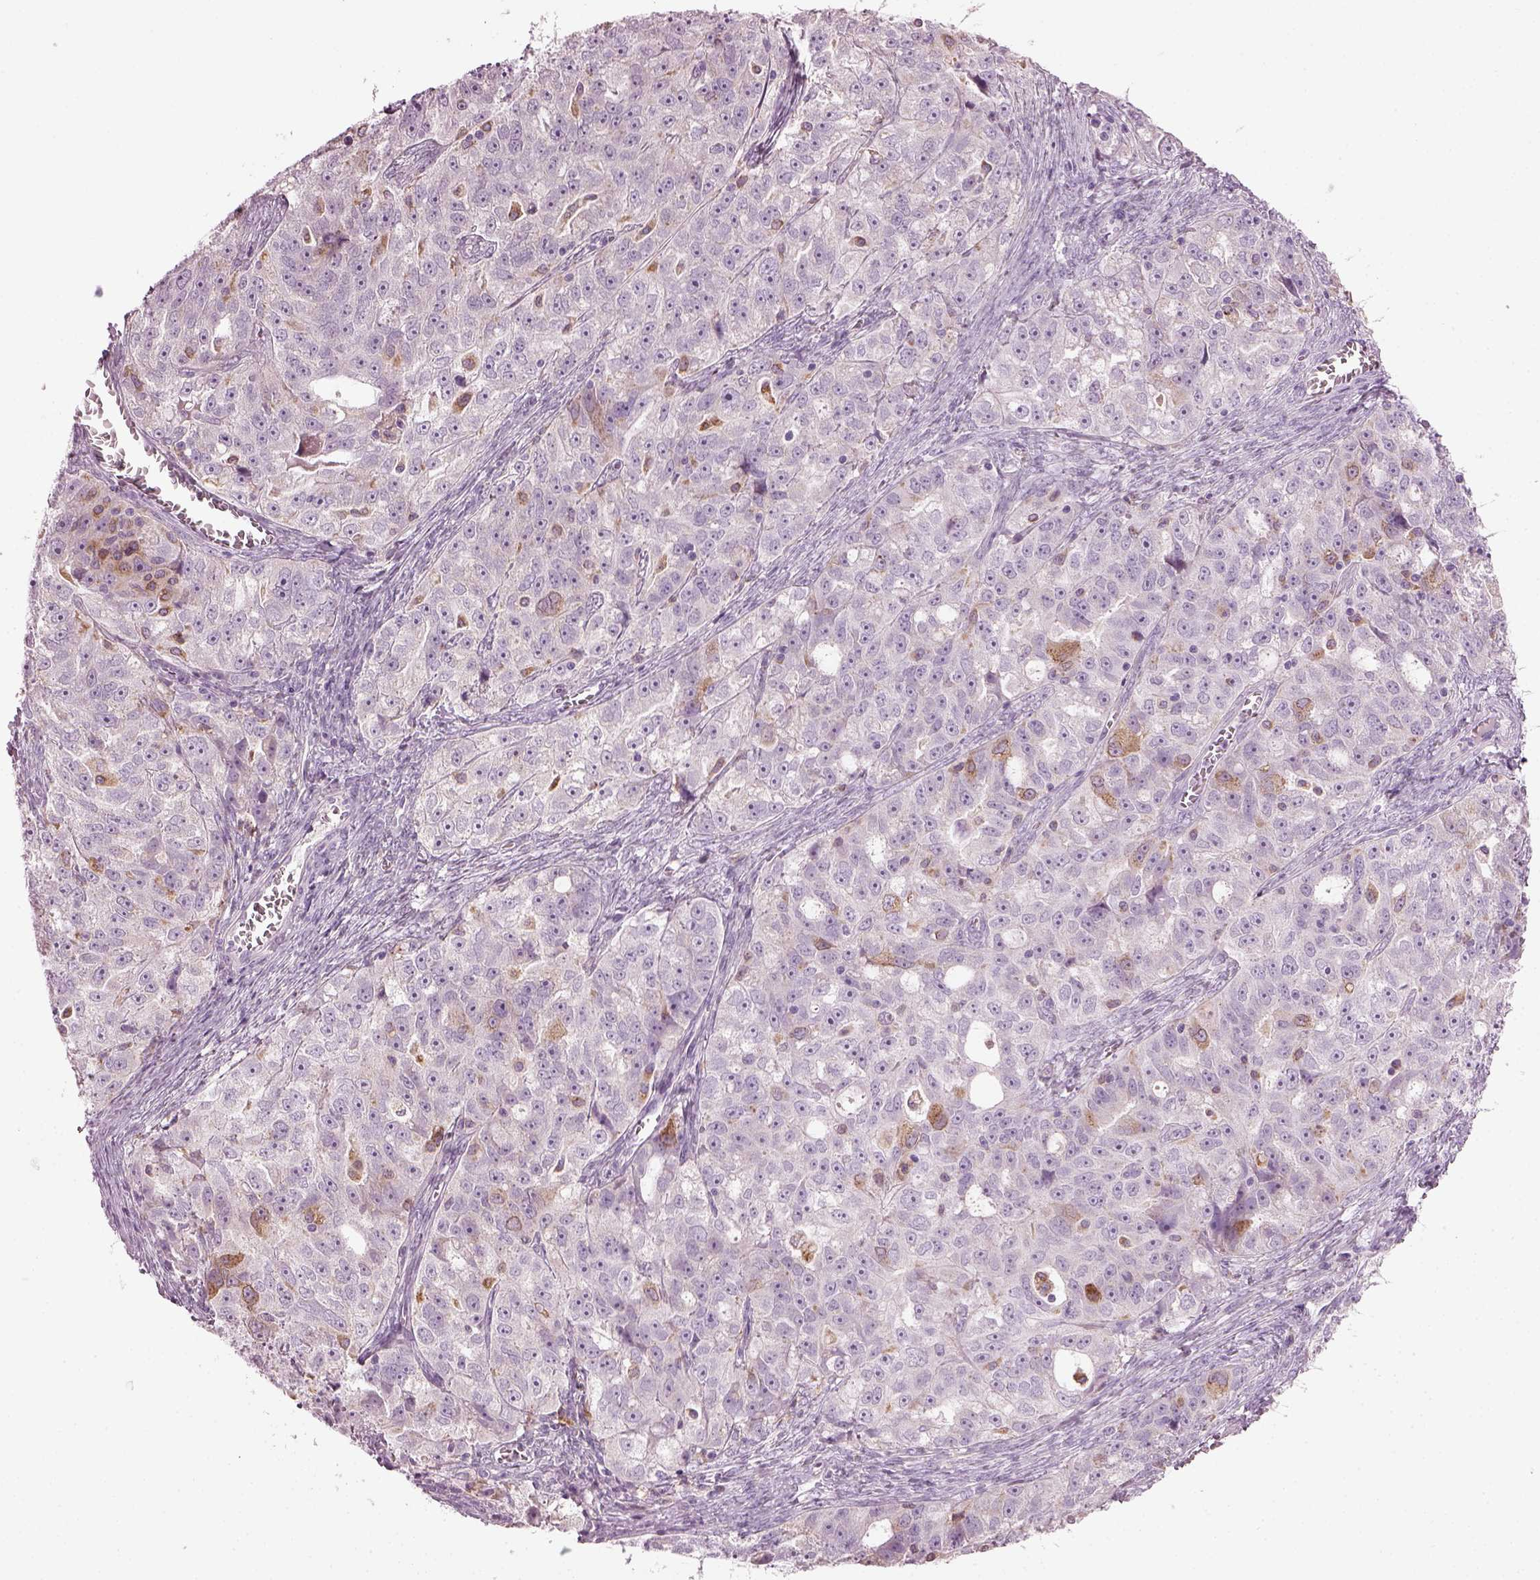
{"staining": {"intensity": "moderate", "quantity": "<25%", "location": "cytoplasmic/membranous"}, "tissue": "ovarian cancer", "cell_type": "Tumor cells", "image_type": "cancer", "snomed": [{"axis": "morphology", "description": "Cystadenocarcinoma, serous, NOS"}, {"axis": "topography", "description": "Ovary"}], "caption": "Immunohistochemistry (IHC) micrograph of neoplastic tissue: human serous cystadenocarcinoma (ovarian) stained using immunohistochemistry (IHC) exhibits low levels of moderate protein expression localized specifically in the cytoplasmic/membranous of tumor cells, appearing as a cytoplasmic/membranous brown color.", "gene": "TMEM231", "patient": {"sex": "female", "age": 51}}